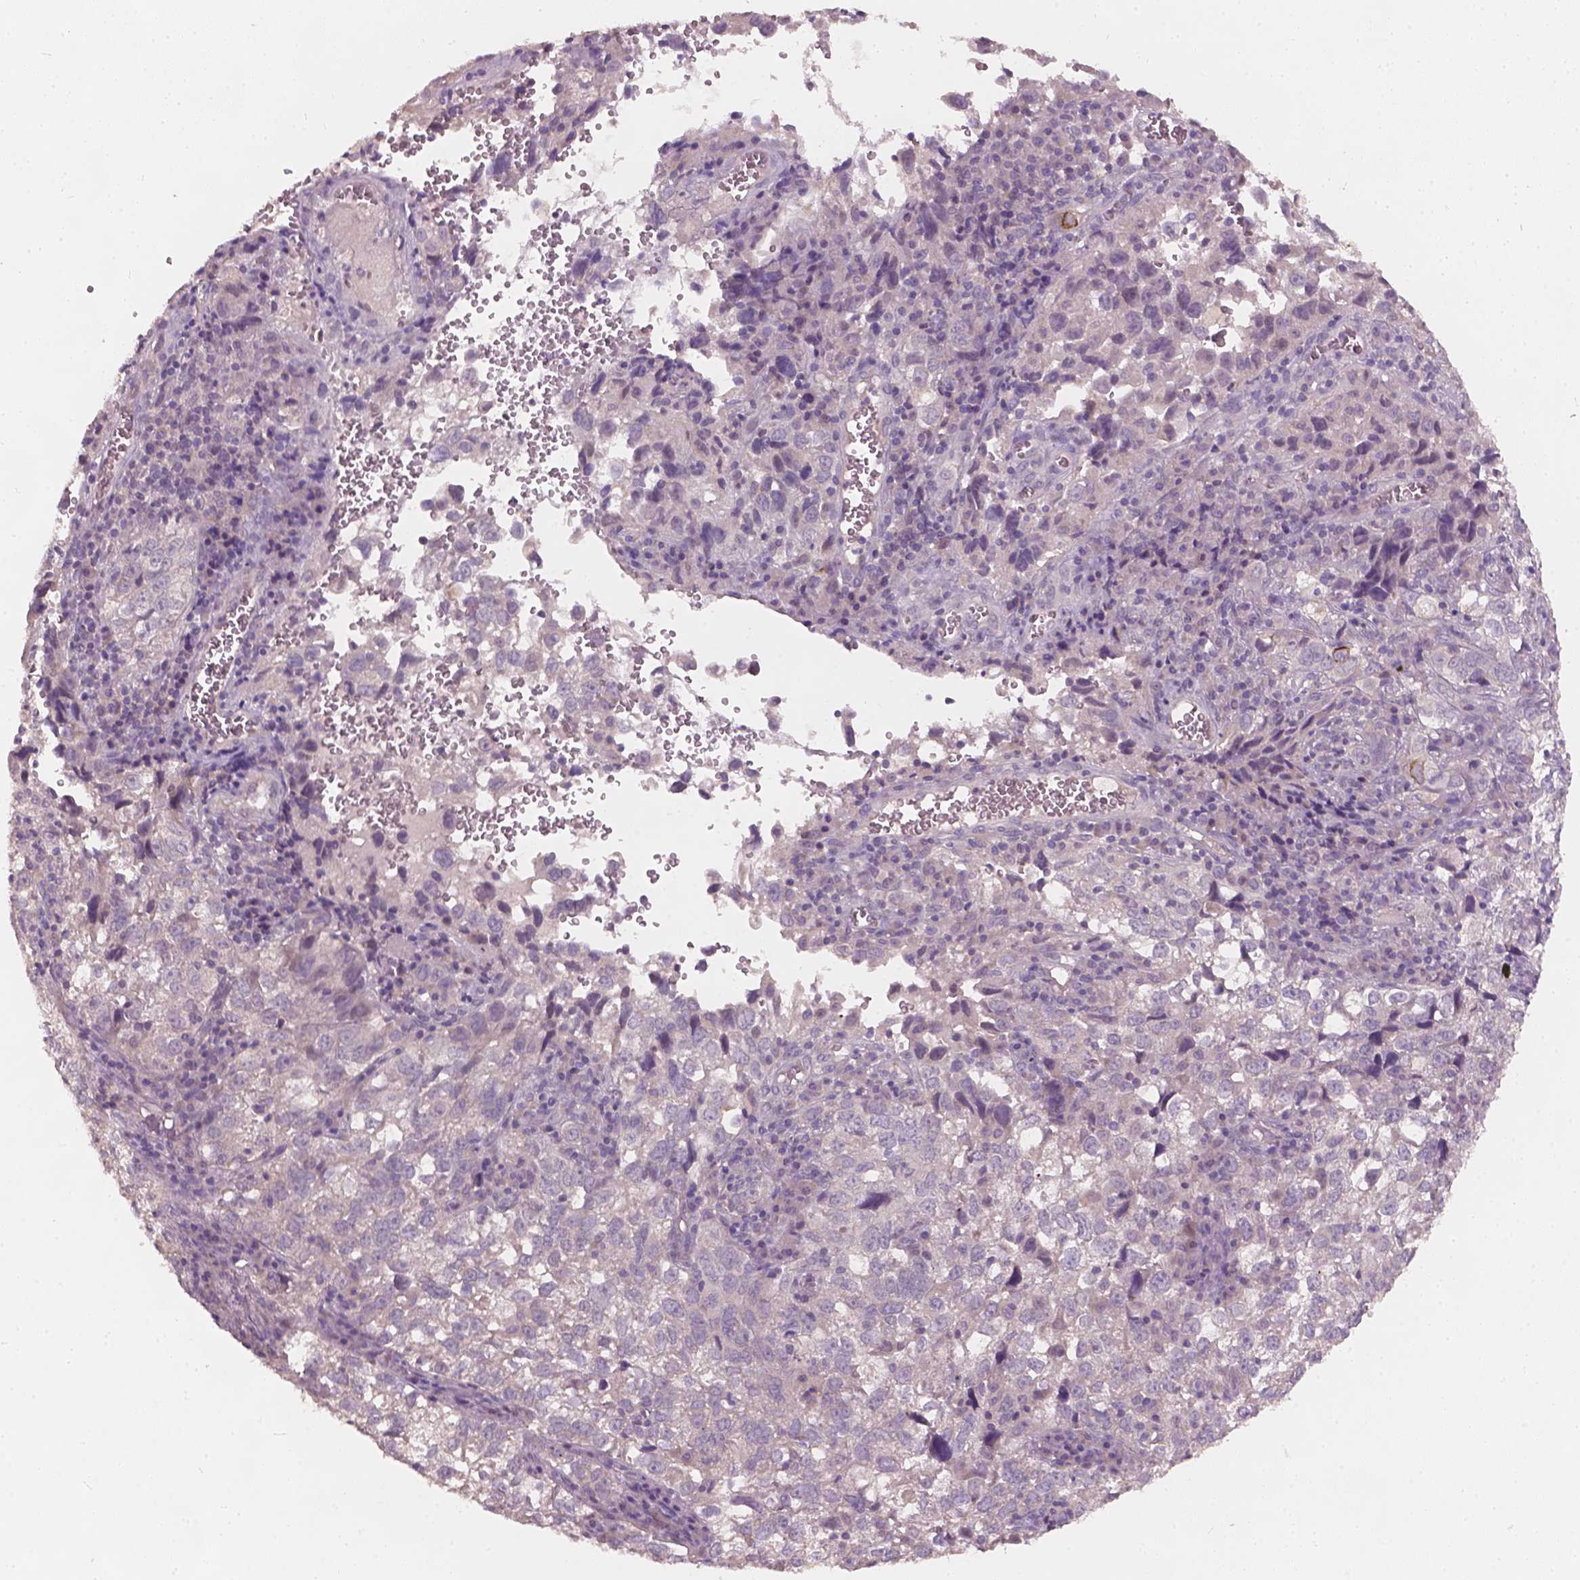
{"staining": {"intensity": "negative", "quantity": "none", "location": "none"}, "tissue": "cervical cancer", "cell_type": "Tumor cells", "image_type": "cancer", "snomed": [{"axis": "morphology", "description": "Squamous cell carcinoma, NOS"}, {"axis": "topography", "description": "Cervix"}], "caption": "The micrograph displays no significant expression in tumor cells of squamous cell carcinoma (cervical). (Brightfield microscopy of DAB (3,3'-diaminobenzidine) immunohistochemistry at high magnification).", "gene": "KRT17", "patient": {"sex": "female", "age": 55}}